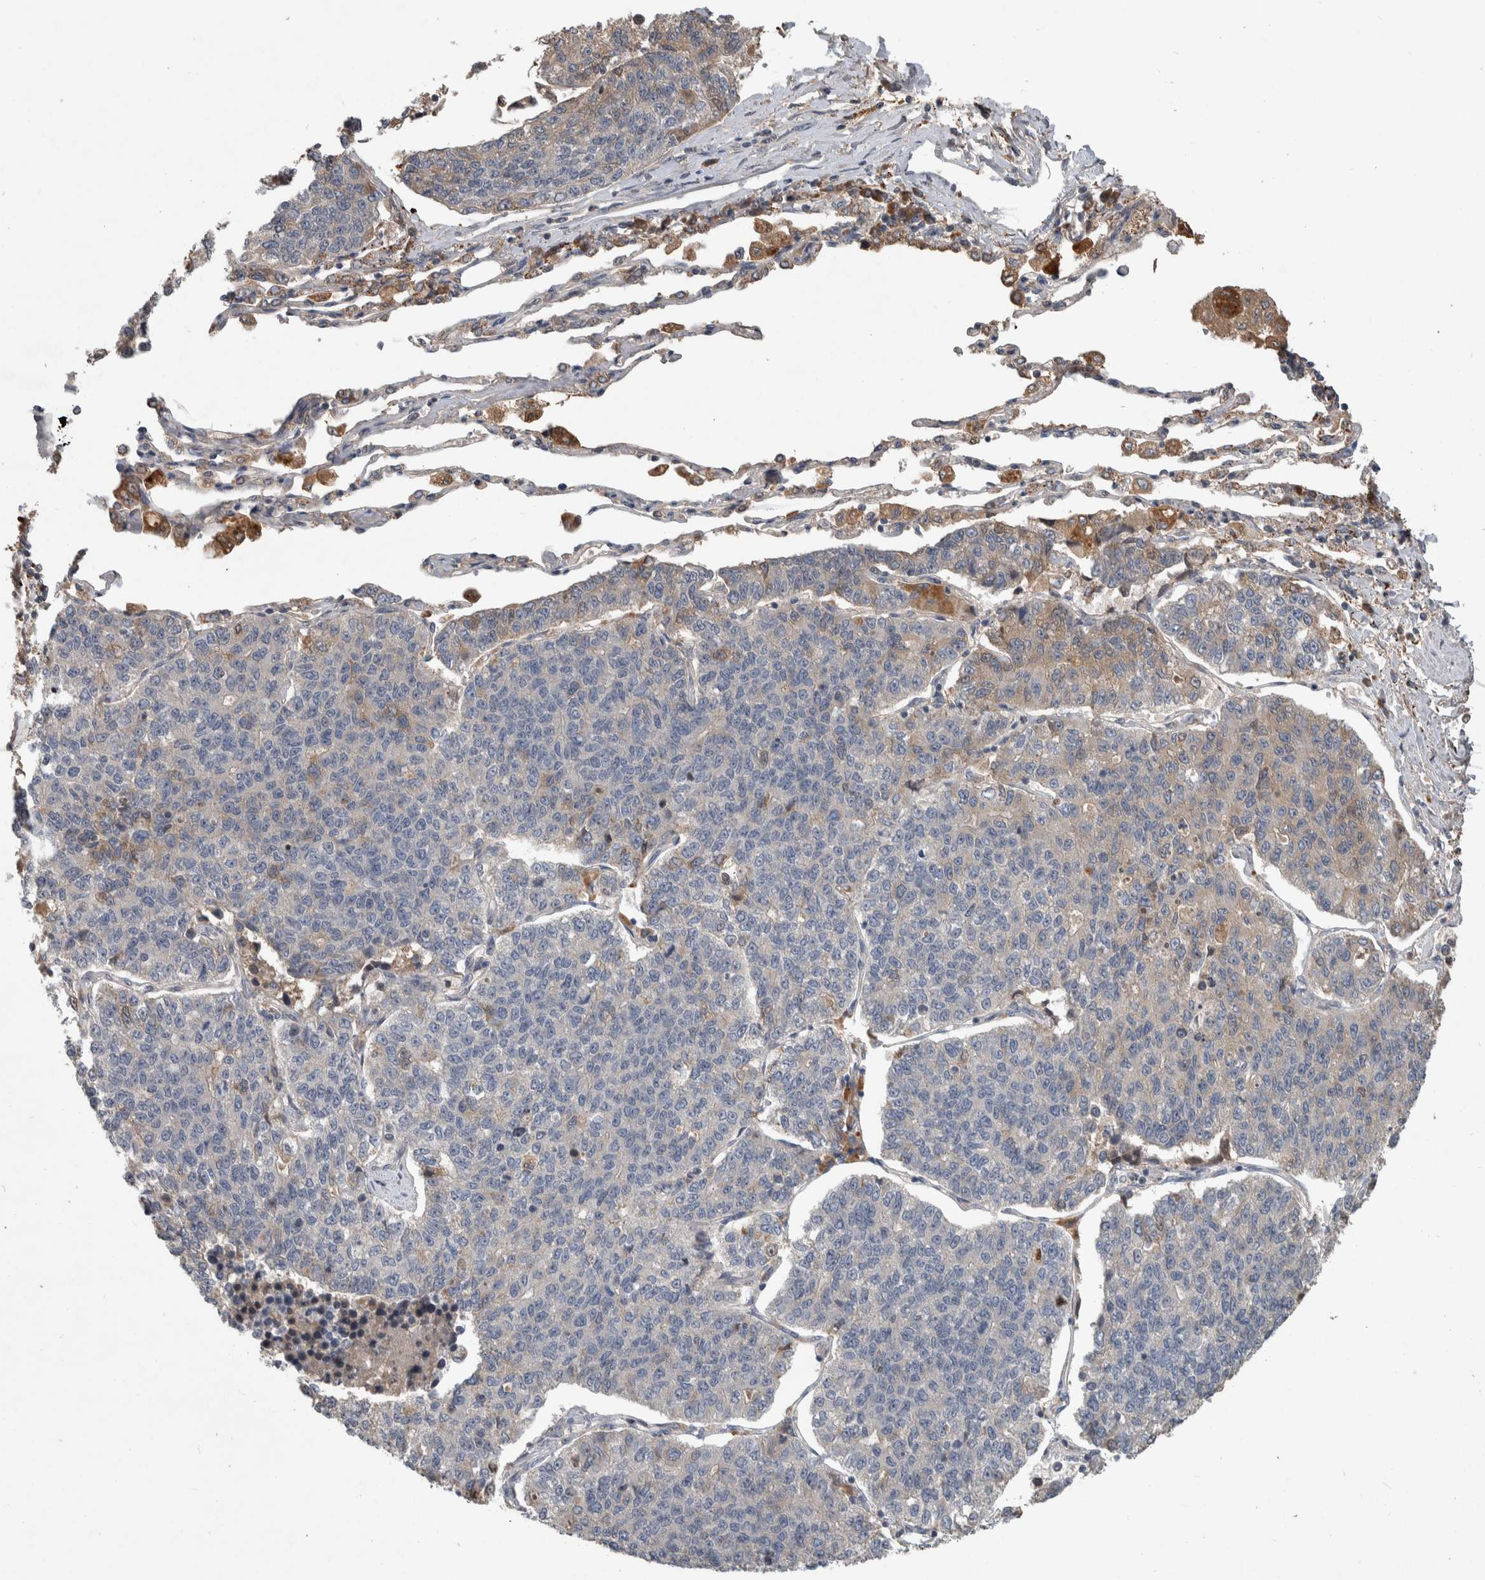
{"staining": {"intensity": "weak", "quantity": "<25%", "location": "cytoplasmic/membranous"}, "tissue": "lung cancer", "cell_type": "Tumor cells", "image_type": "cancer", "snomed": [{"axis": "morphology", "description": "Adenocarcinoma, NOS"}, {"axis": "topography", "description": "Lung"}], "caption": "High magnification brightfield microscopy of lung cancer (adenocarcinoma) stained with DAB (3,3'-diaminobenzidine) (brown) and counterstained with hematoxylin (blue): tumor cells show no significant staining.", "gene": "CHRM3", "patient": {"sex": "male", "age": 49}}